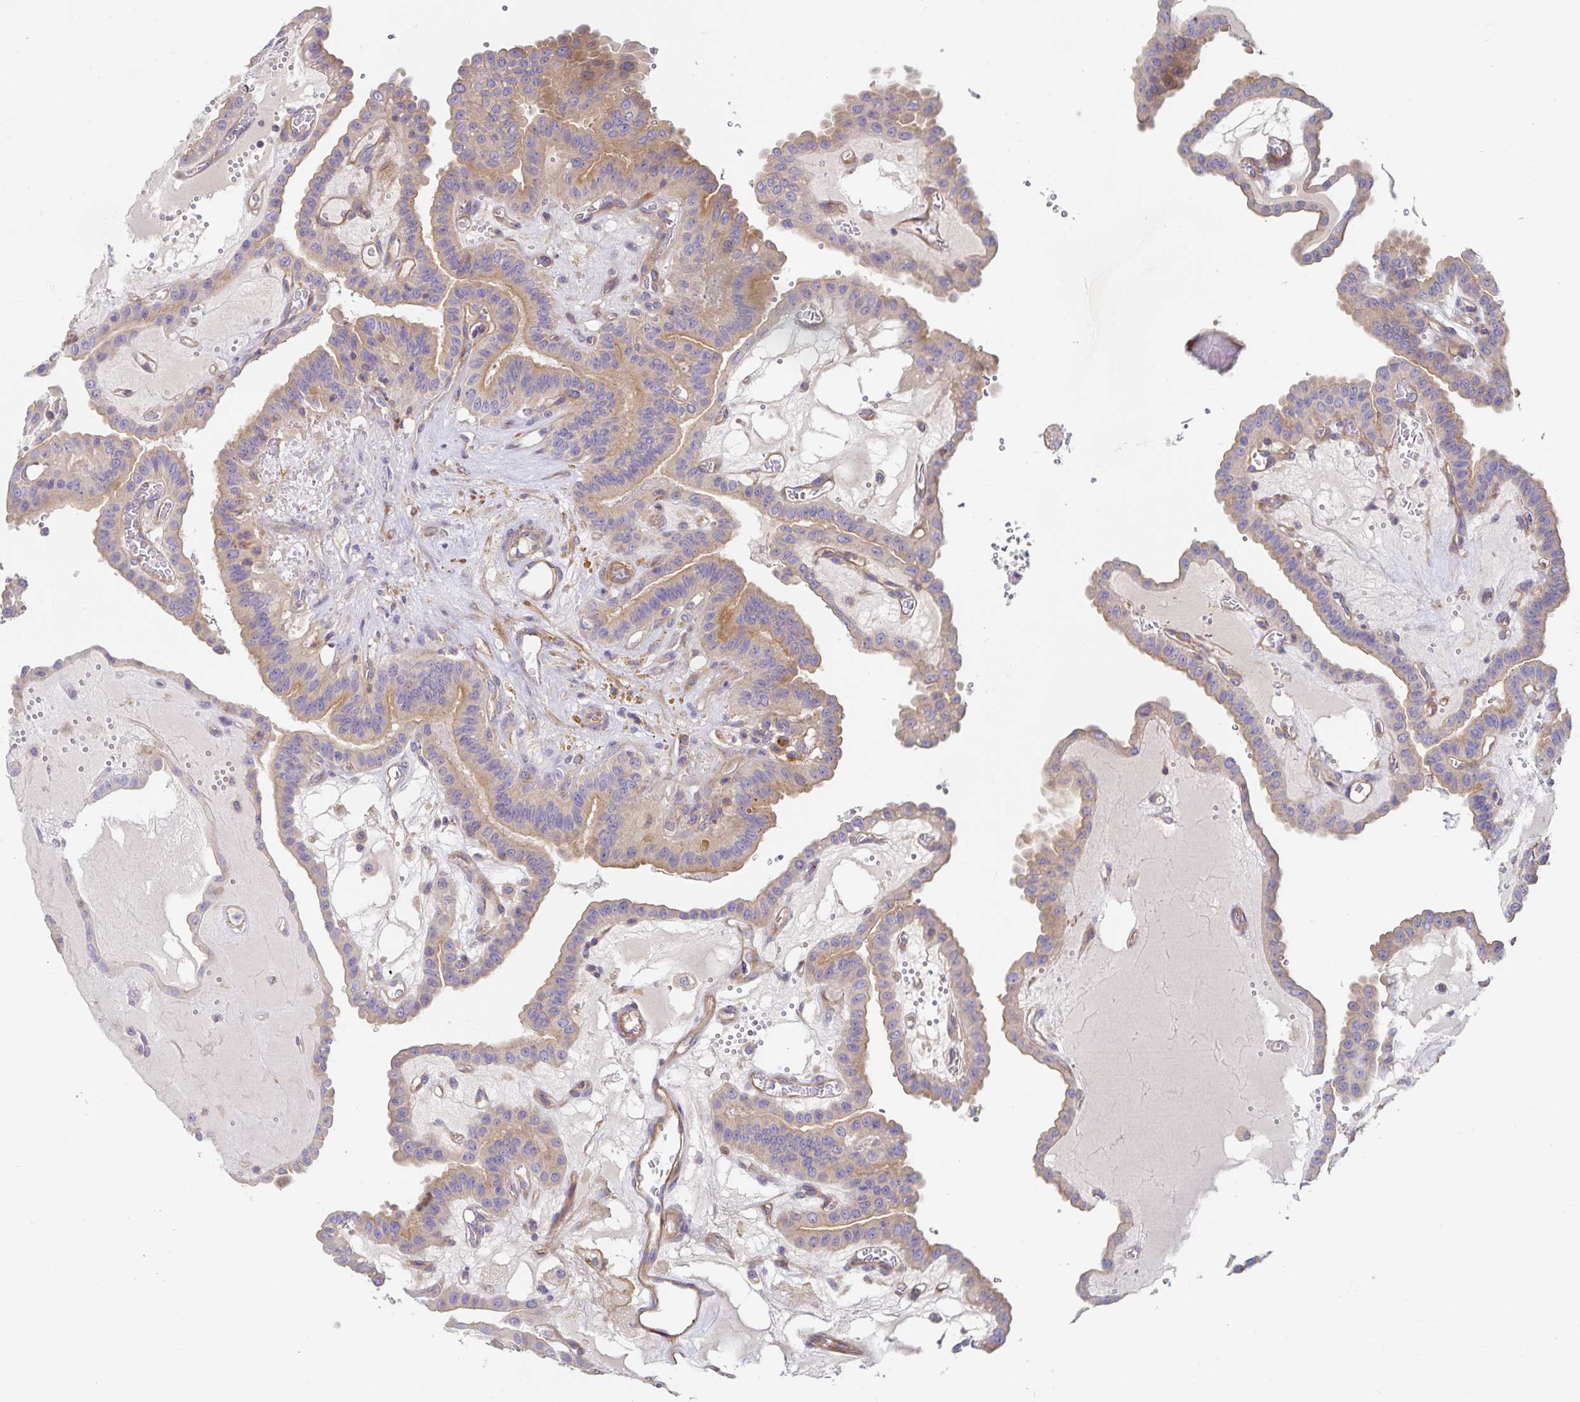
{"staining": {"intensity": "weak", "quantity": "25%-75%", "location": "cytoplasmic/membranous"}, "tissue": "thyroid cancer", "cell_type": "Tumor cells", "image_type": "cancer", "snomed": [{"axis": "morphology", "description": "Papillary adenocarcinoma, NOS"}, {"axis": "topography", "description": "Thyroid gland"}], "caption": "This micrograph shows immunohistochemistry (IHC) staining of papillary adenocarcinoma (thyroid), with low weak cytoplasmic/membranous positivity in approximately 25%-75% of tumor cells.", "gene": "METTL22", "patient": {"sex": "male", "age": 87}}